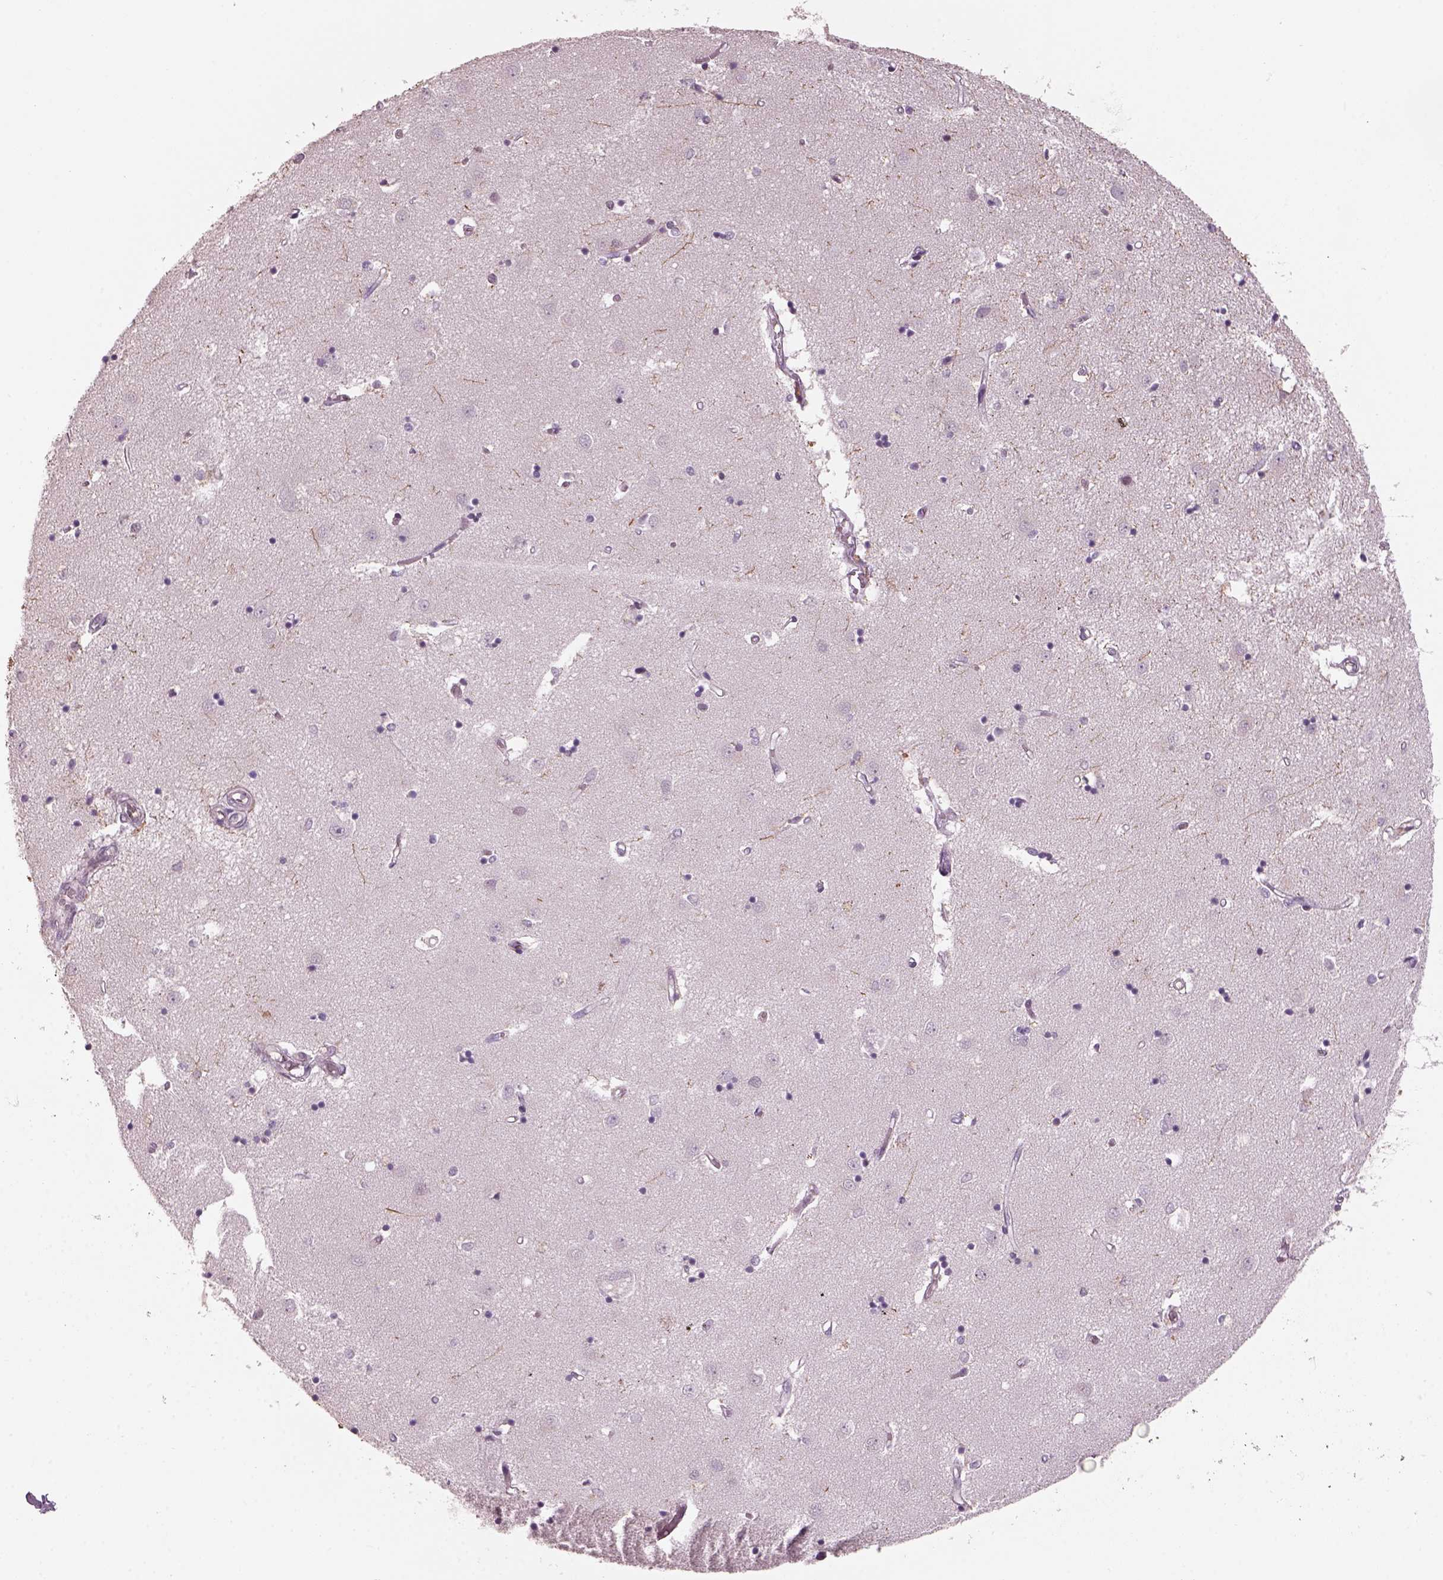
{"staining": {"intensity": "negative", "quantity": "none", "location": "none"}, "tissue": "caudate", "cell_type": "Glial cells", "image_type": "normal", "snomed": [{"axis": "morphology", "description": "Normal tissue, NOS"}, {"axis": "topography", "description": "Lateral ventricle wall"}], "caption": "Immunohistochemical staining of normal caudate displays no significant positivity in glial cells. (DAB (3,3'-diaminobenzidine) immunohistochemistry with hematoxylin counter stain).", "gene": "NAT8B", "patient": {"sex": "male", "age": 54}}